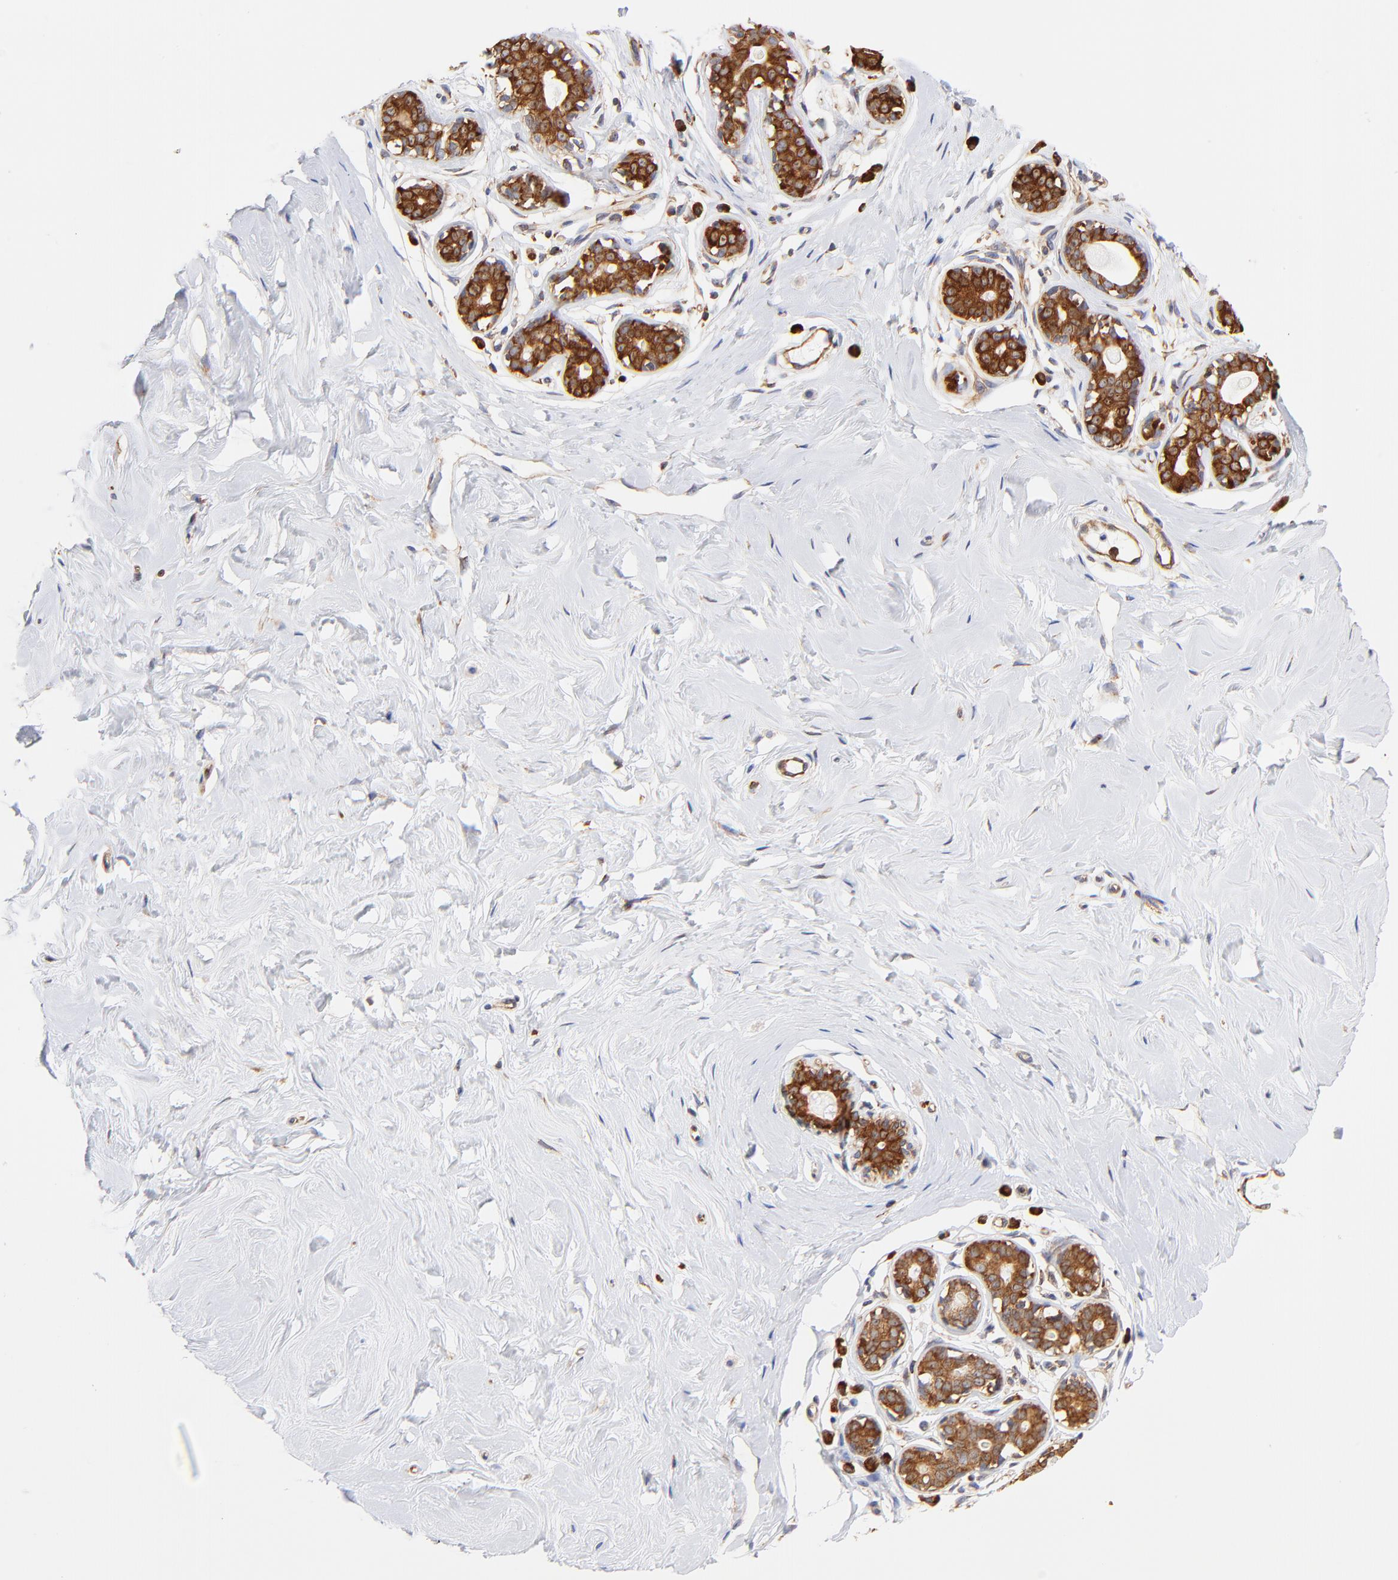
{"staining": {"intensity": "negative", "quantity": "none", "location": "none"}, "tissue": "breast", "cell_type": "Adipocytes", "image_type": "normal", "snomed": [{"axis": "morphology", "description": "Normal tissue, NOS"}, {"axis": "topography", "description": "Breast"}], "caption": "A high-resolution photomicrograph shows IHC staining of benign breast, which displays no significant expression in adipocytes.", "gene": "RPL27", "patient": {"sex": "female", "age": 23}}